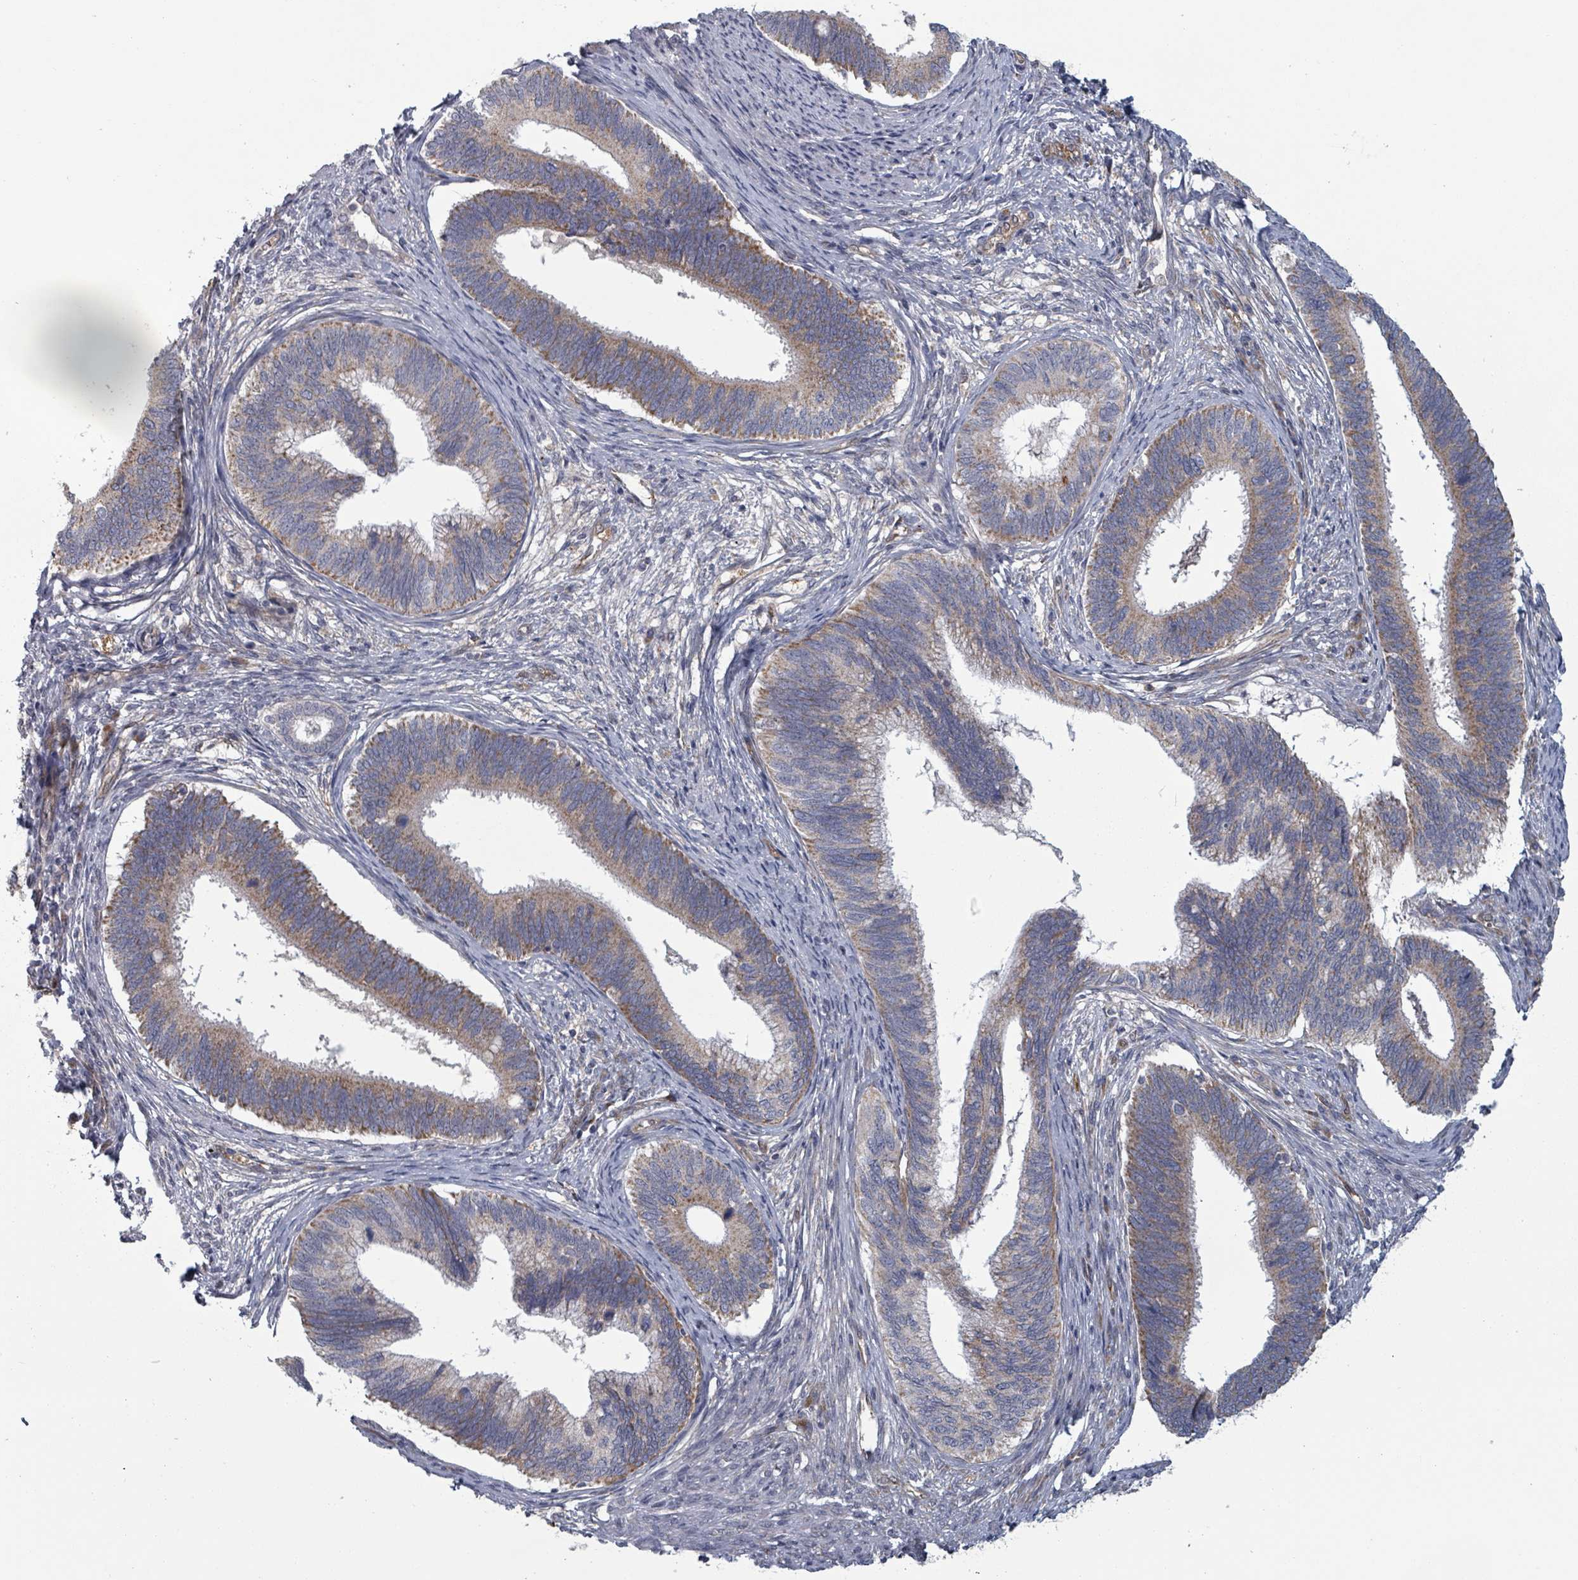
{"staining": {"intensity": "weak", "quantity": ">75%", "location": "cytoplasmic/membranous"}, "tissue": "cervical cancer", "cell_type": "Tumor cells", "image_type": "cancer", "snomed": [{"axis": "morphology", "description": "Adenocarcinoma, NOS"}, {"axis": "topography", "description": "Cervix"}], "caption": "DAB immunohistochemical staining of human cervical cancer displays weak cytoplasmic/membranous protein positivity in approximately >75% of tumor cells. (DAB IHC with brightfield microscopy, high magnification).", "gene": "FKBP1A", "patient": {"sex": "female", "age": 42}}